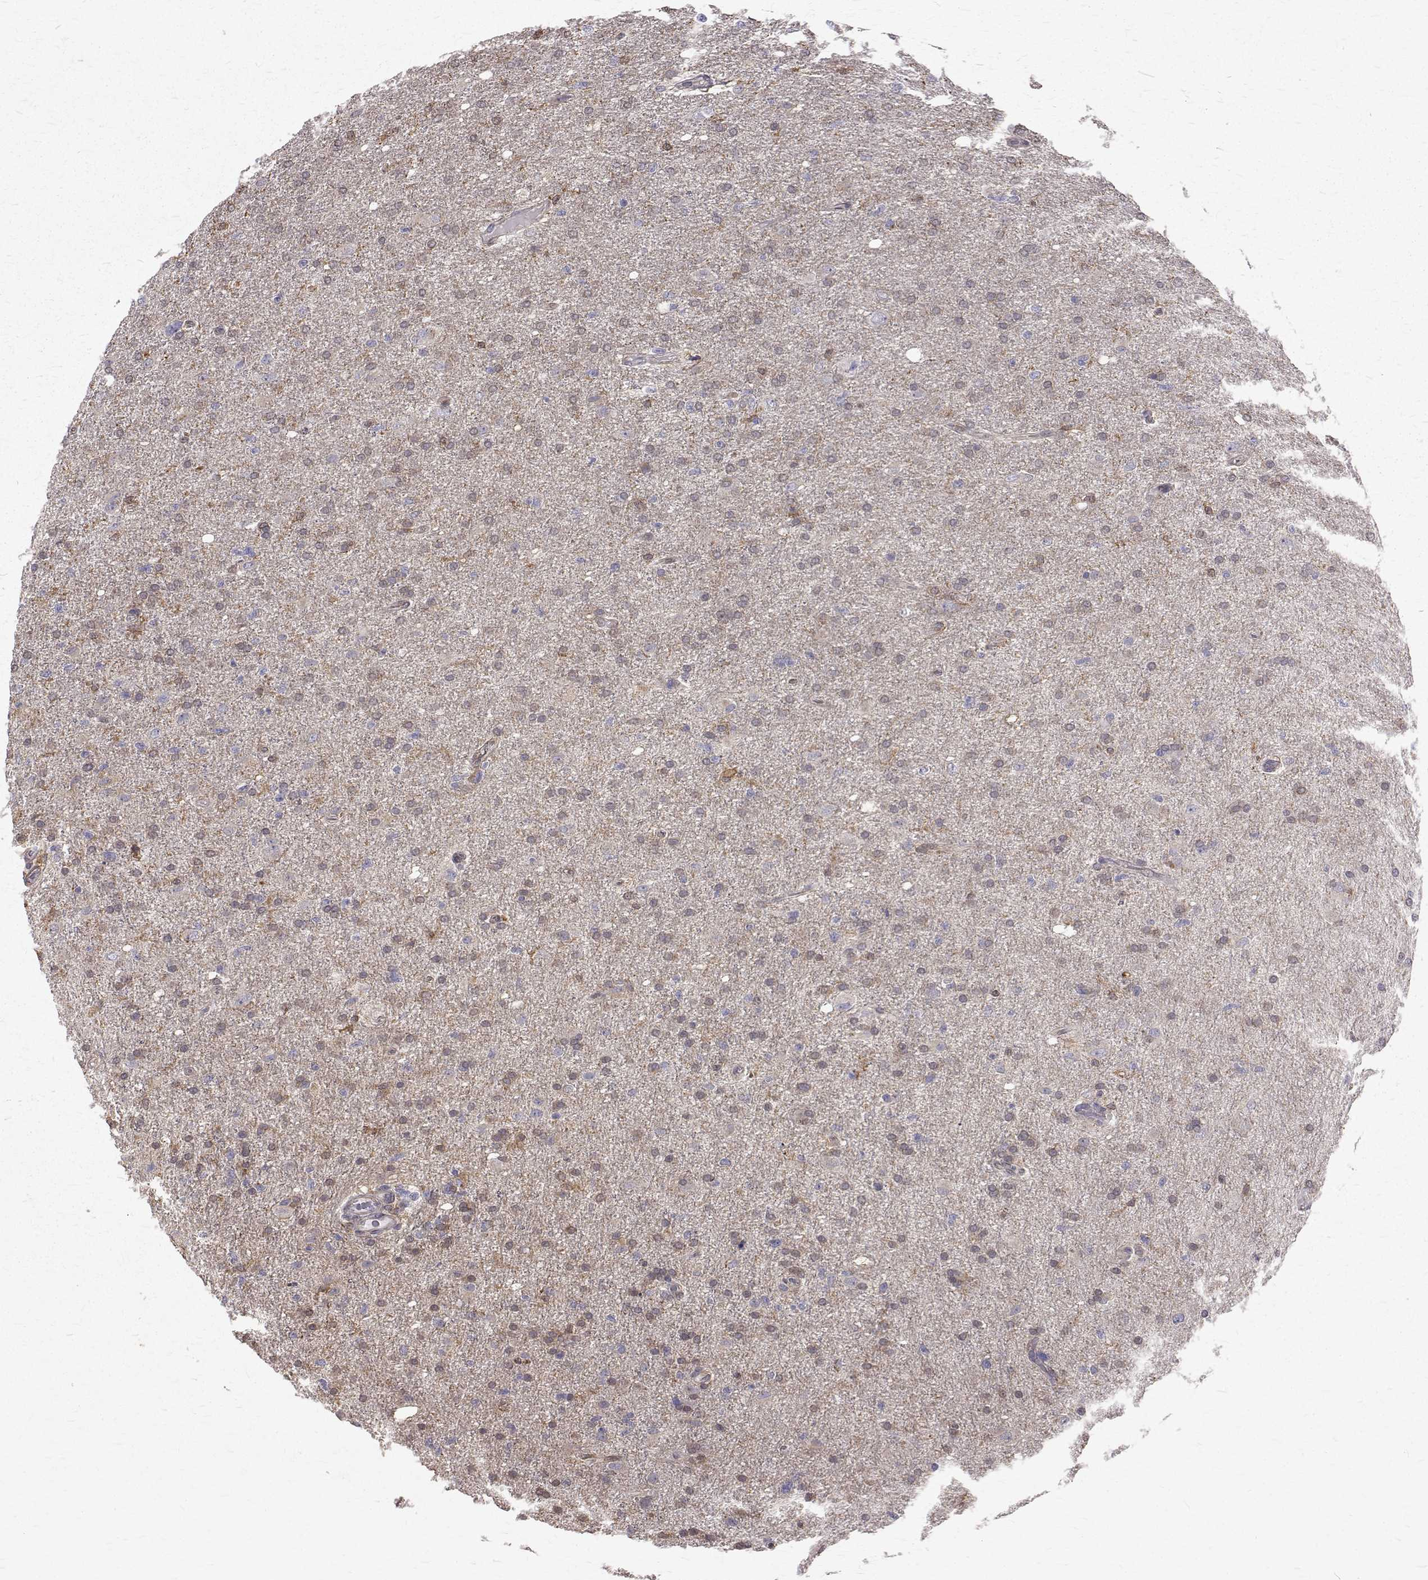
{"staining": {"intensity": "weak", "quantity": "<25%", "location": "nuclear"}, "tissue": "glioma", "cell_type": "Tumor cells", "image_type": "cancer", "snomed": [{"axis": "morphology", "description": "Glioma, malignant, High grade"}, {"axis": "topography", "description": "Cerebral cortex"}], "caption": "High-grade glioma (malignant) stained for a protein using immunohistochemistry shows no expression tumor cells.", "gene": "CCDC89", "patient": {"sex": "male", "age": 70}}